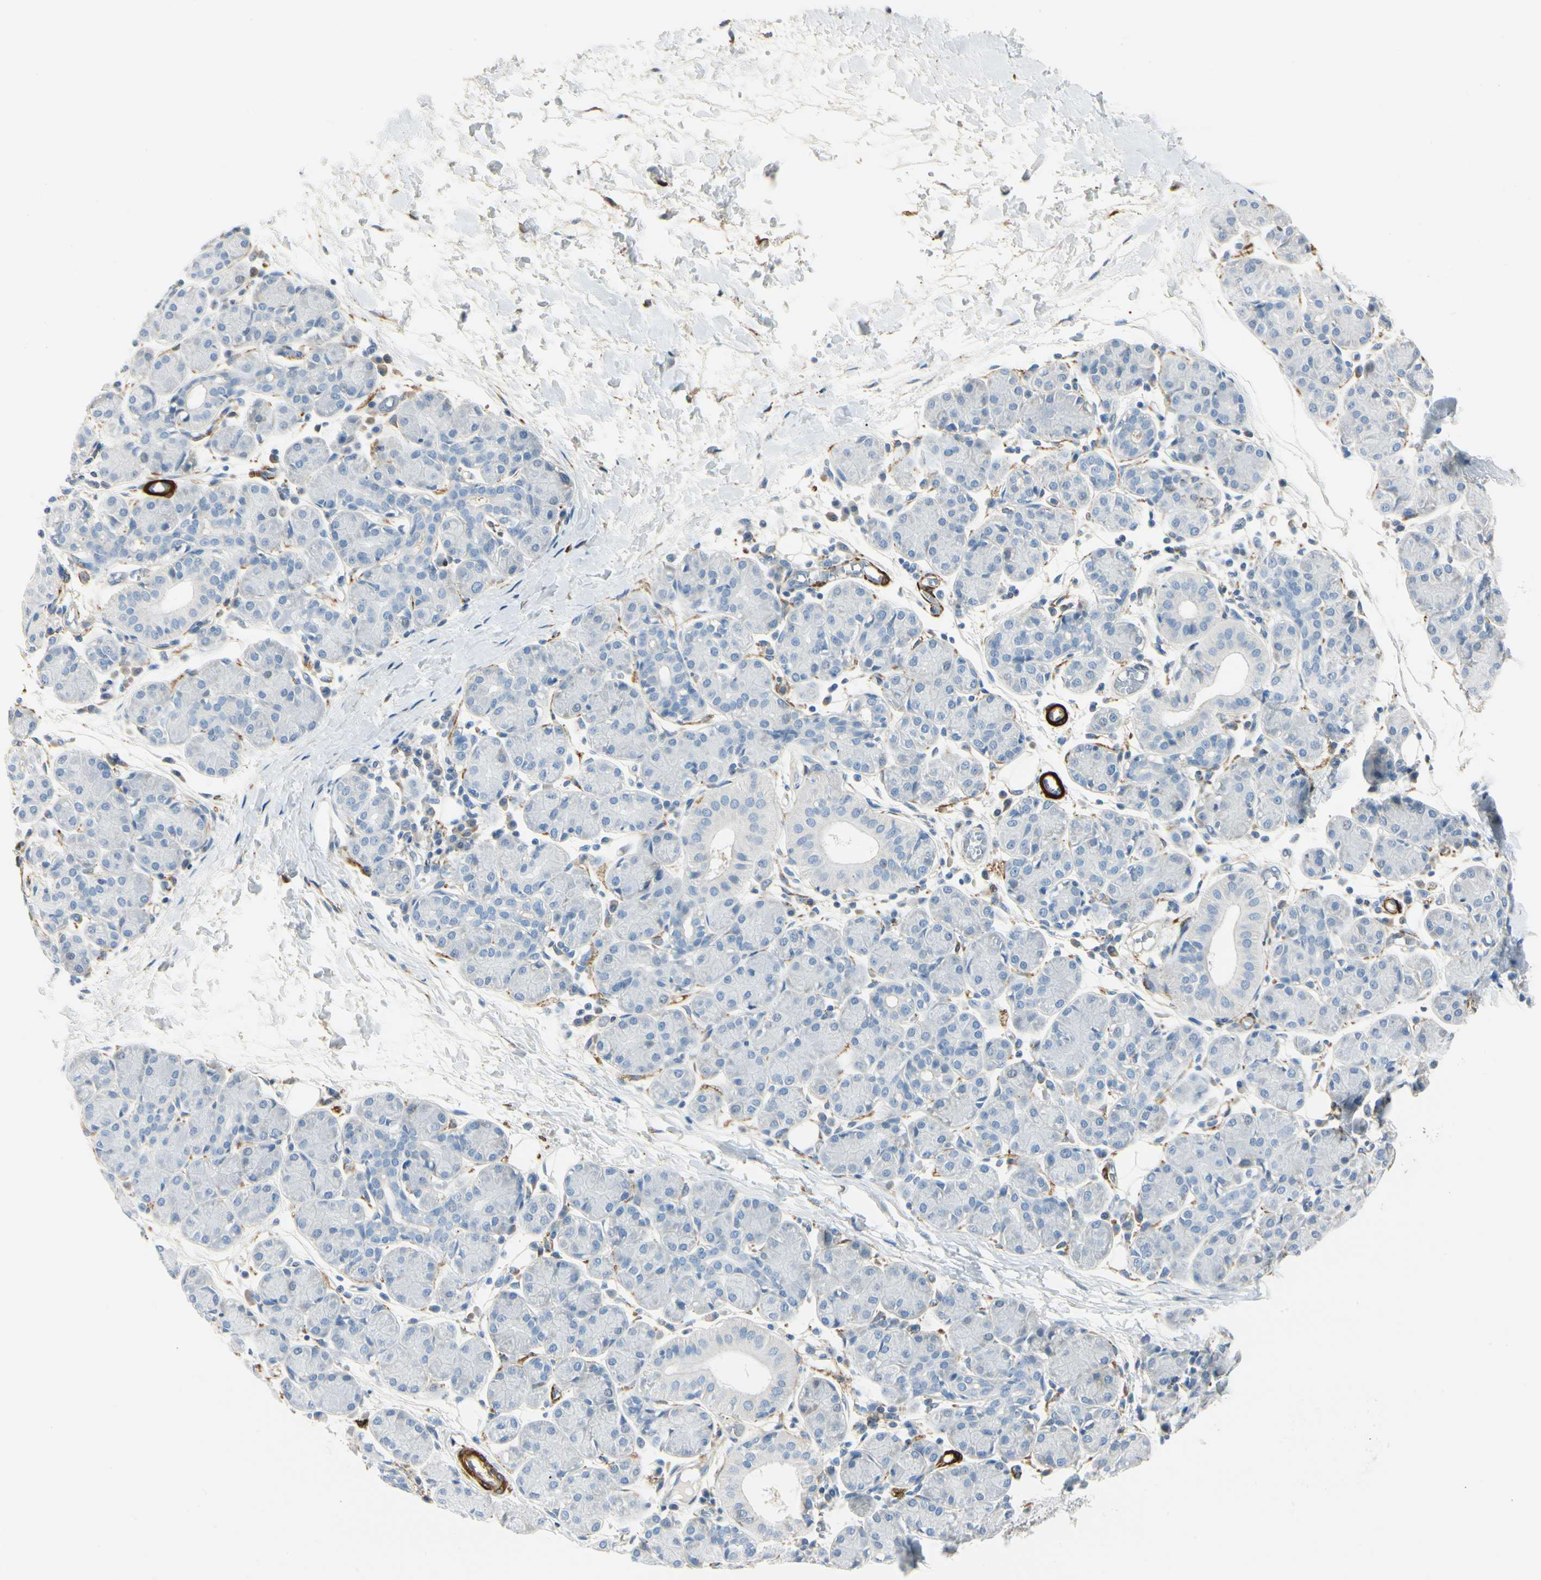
{"staining": {"intensity": "negative", "quantity": "none", "location": "none"}, "tissue": "salivary gland", "cell_type": "Glandular cells", "image_type": "normal", "snomed": [{"axis": "morphology", "description": "Normal tissue, NOS"}, {"axis": "morphology", "description": "Inflammation, NOS"}, {"axis": "topography", "description": "Lymph node"}, {"axis": "topography", "description": "Salivary gland"}], "caption": "An image of human salivary gland is negative for staining in glandular cells. Brightfield microscopy of immunohistochemistry (IHC) stained with DAB (brown) and hematoxylin (blue), captured at high magnification.", "gene": "AMPH", "patient": {"sex": "male", "age": 3}}